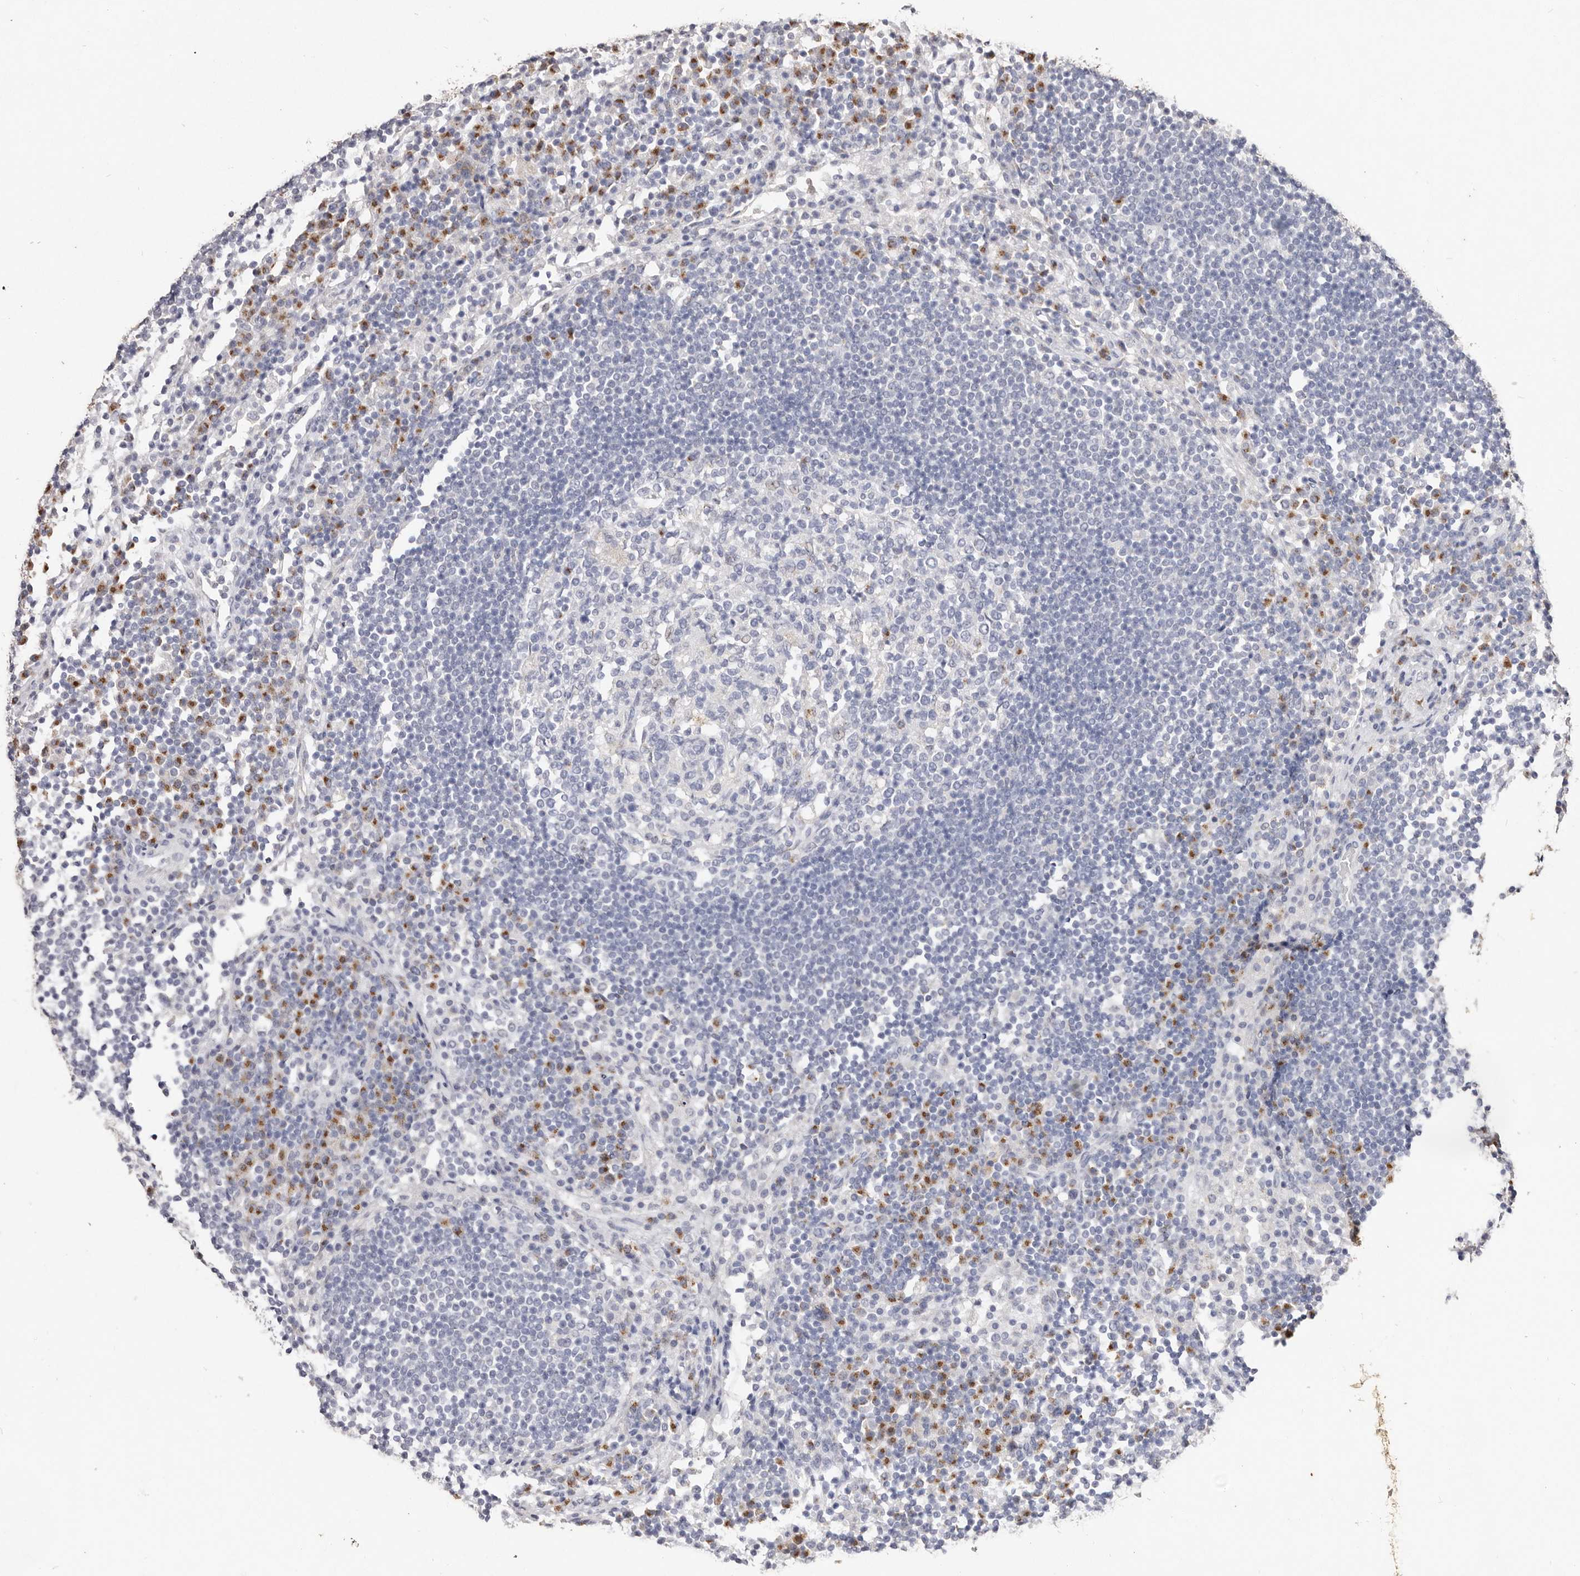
{"staining": {"intensity": "negative", "quantity": "none", "location": "none"}, "tissue": "lymph node", "cell_type": "Germinal center cells", "image_type": "normal", "snomed": [{"axis": "morphology", "description": "Normal tissue, NOS"}, {"axis": "topography", "description": "Lymph node"}], "caption": "Human lymph node stained for a protein using immunohistochemistry displays no expression in germinal center cells.", "gene": "LGALS7B", "patient": {"sex": "female", "age": 53}}